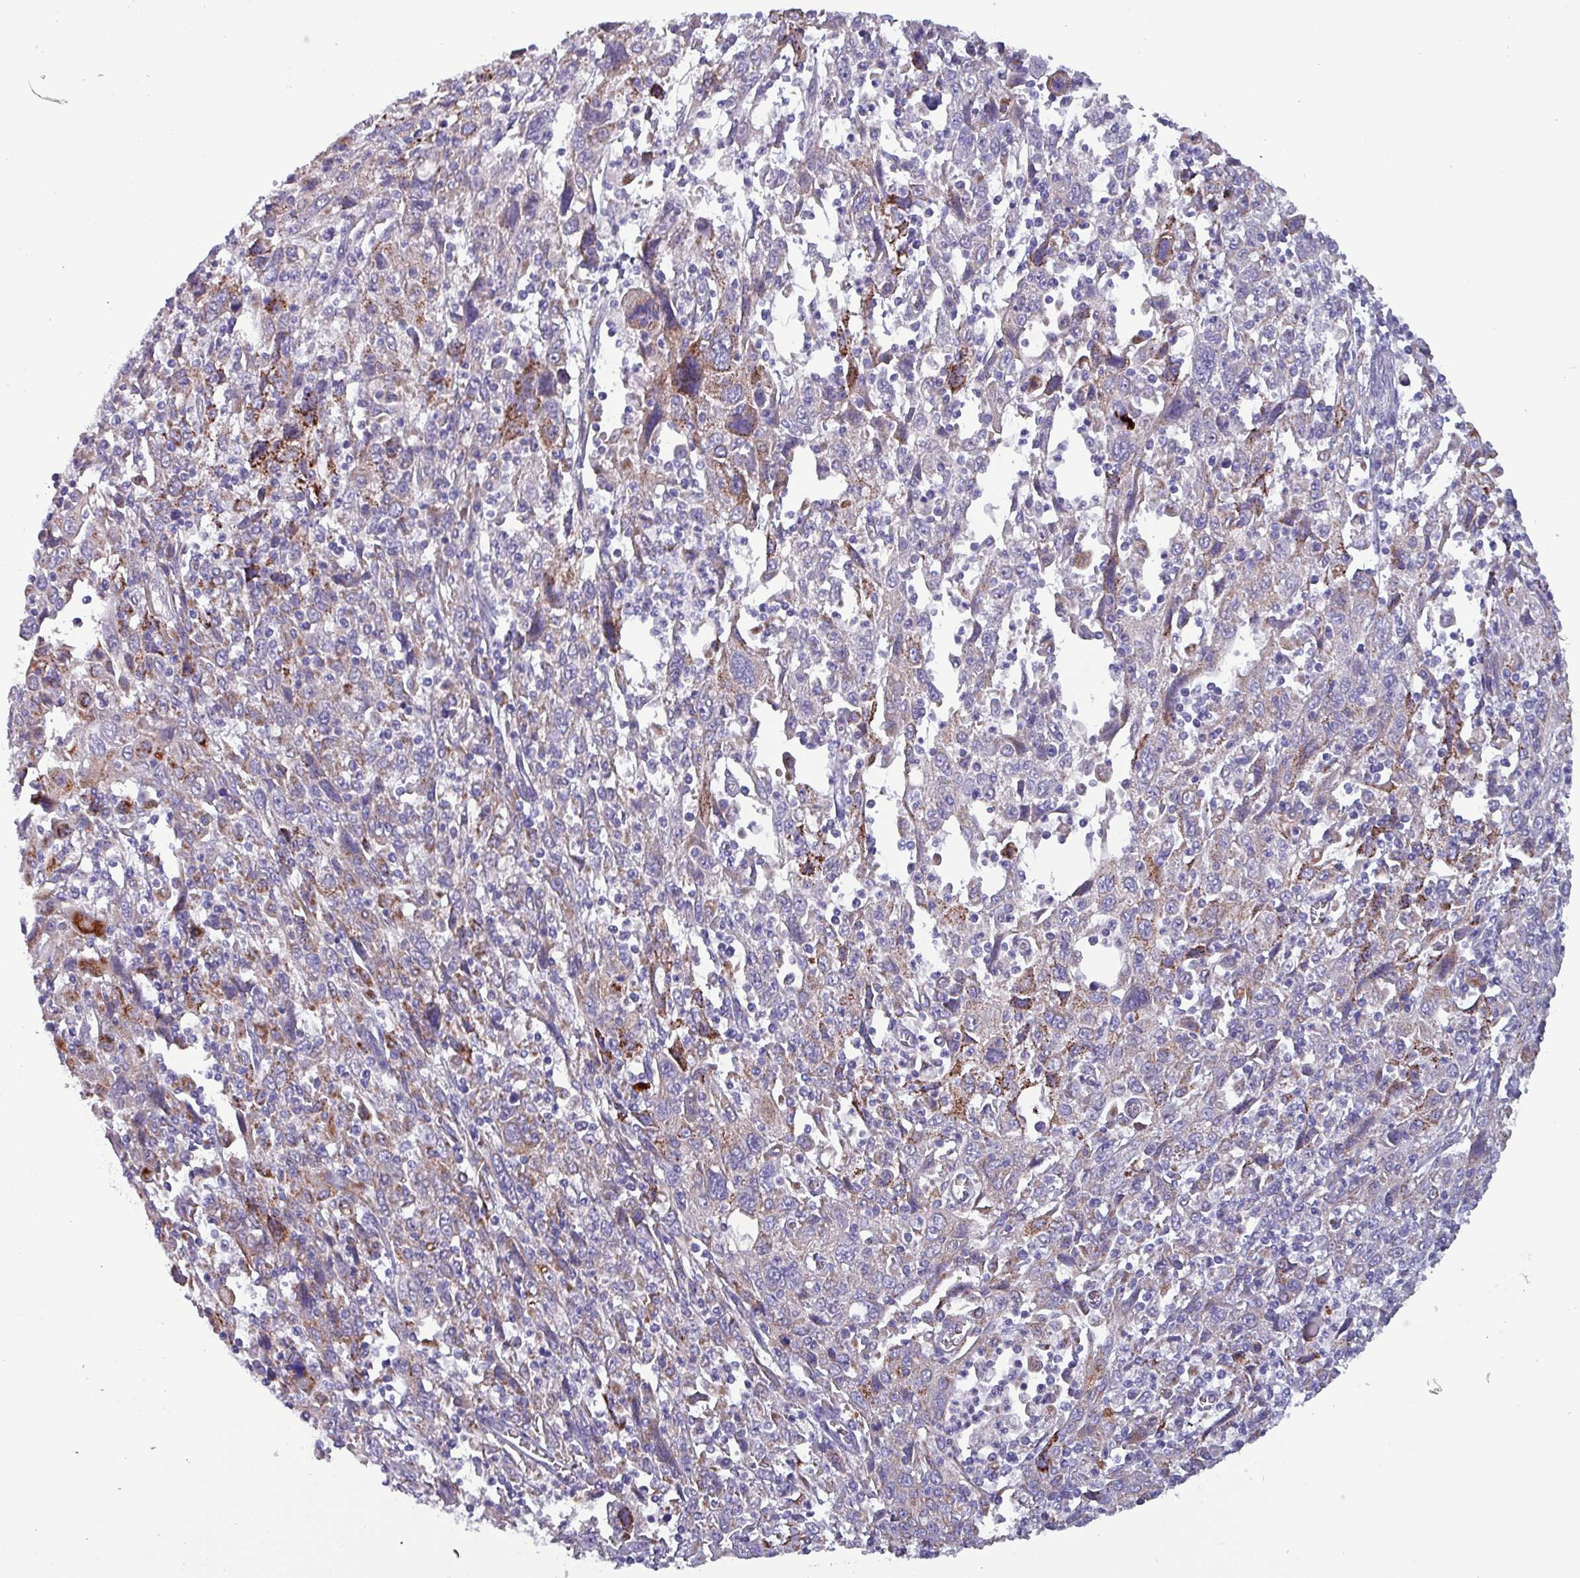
{"staining": {"intensity": "negative", "quantity": "none", "location": "none"}, "tissue": "cervical cancer", "cell_type": "Tumor cells", "image_type": "cancer", "snomed": [{"axis": "morphology", "description": "Squamous cell carcinoma, NOS"}, {"axis": "topography", "description": "Cervix"}], "caption": "Squamous cell carcinoma (cervical) was stained to show a protein in brown. There is no significant positivity in tumor cells. Nuclei are stained in blue.", "gene": "HSD3B7", "patient": {"sex": "female", "age": 46}}